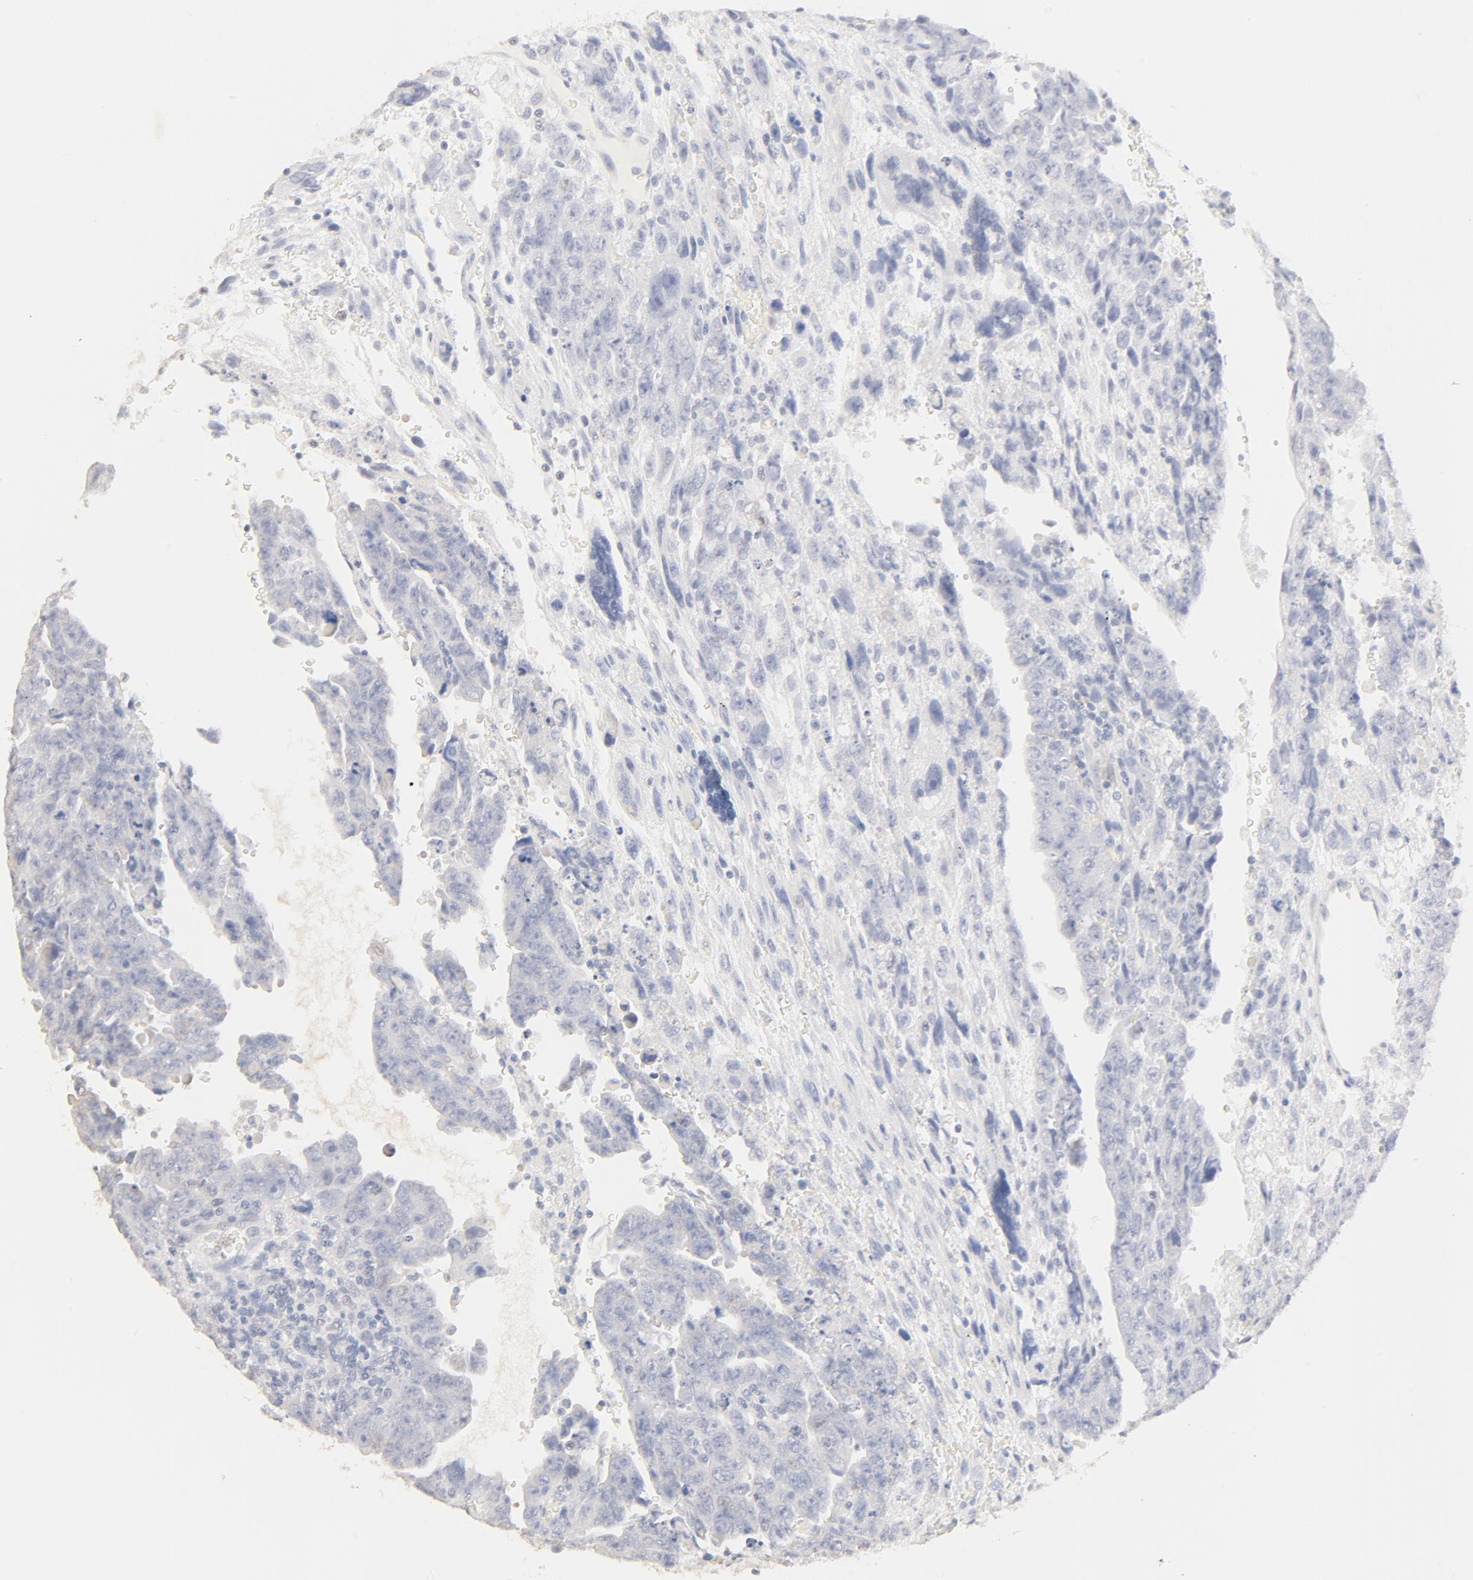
{"staining": {"intensity": "negative", "quantity": "none", "location": "none"}, "tissue": "testis cancer", "cell_type": "Tumor cells", "image_type": "cancer", "snomed": [{"axis": "morphology", "description": "Carcinoma, Embryonal, NOS"}, {"axis": "topography", "description": "Testis"}], "caption": "This is a micrograph of immunohistochemistry staining of embryonal carcinoma (testis), which shows no positivity in tumor cells. (Brightfield microscopy of DAB immunohistochemistry at high magnification).", "gene": "FCGBP", "patient": {"sex": "male", "age": 28}}